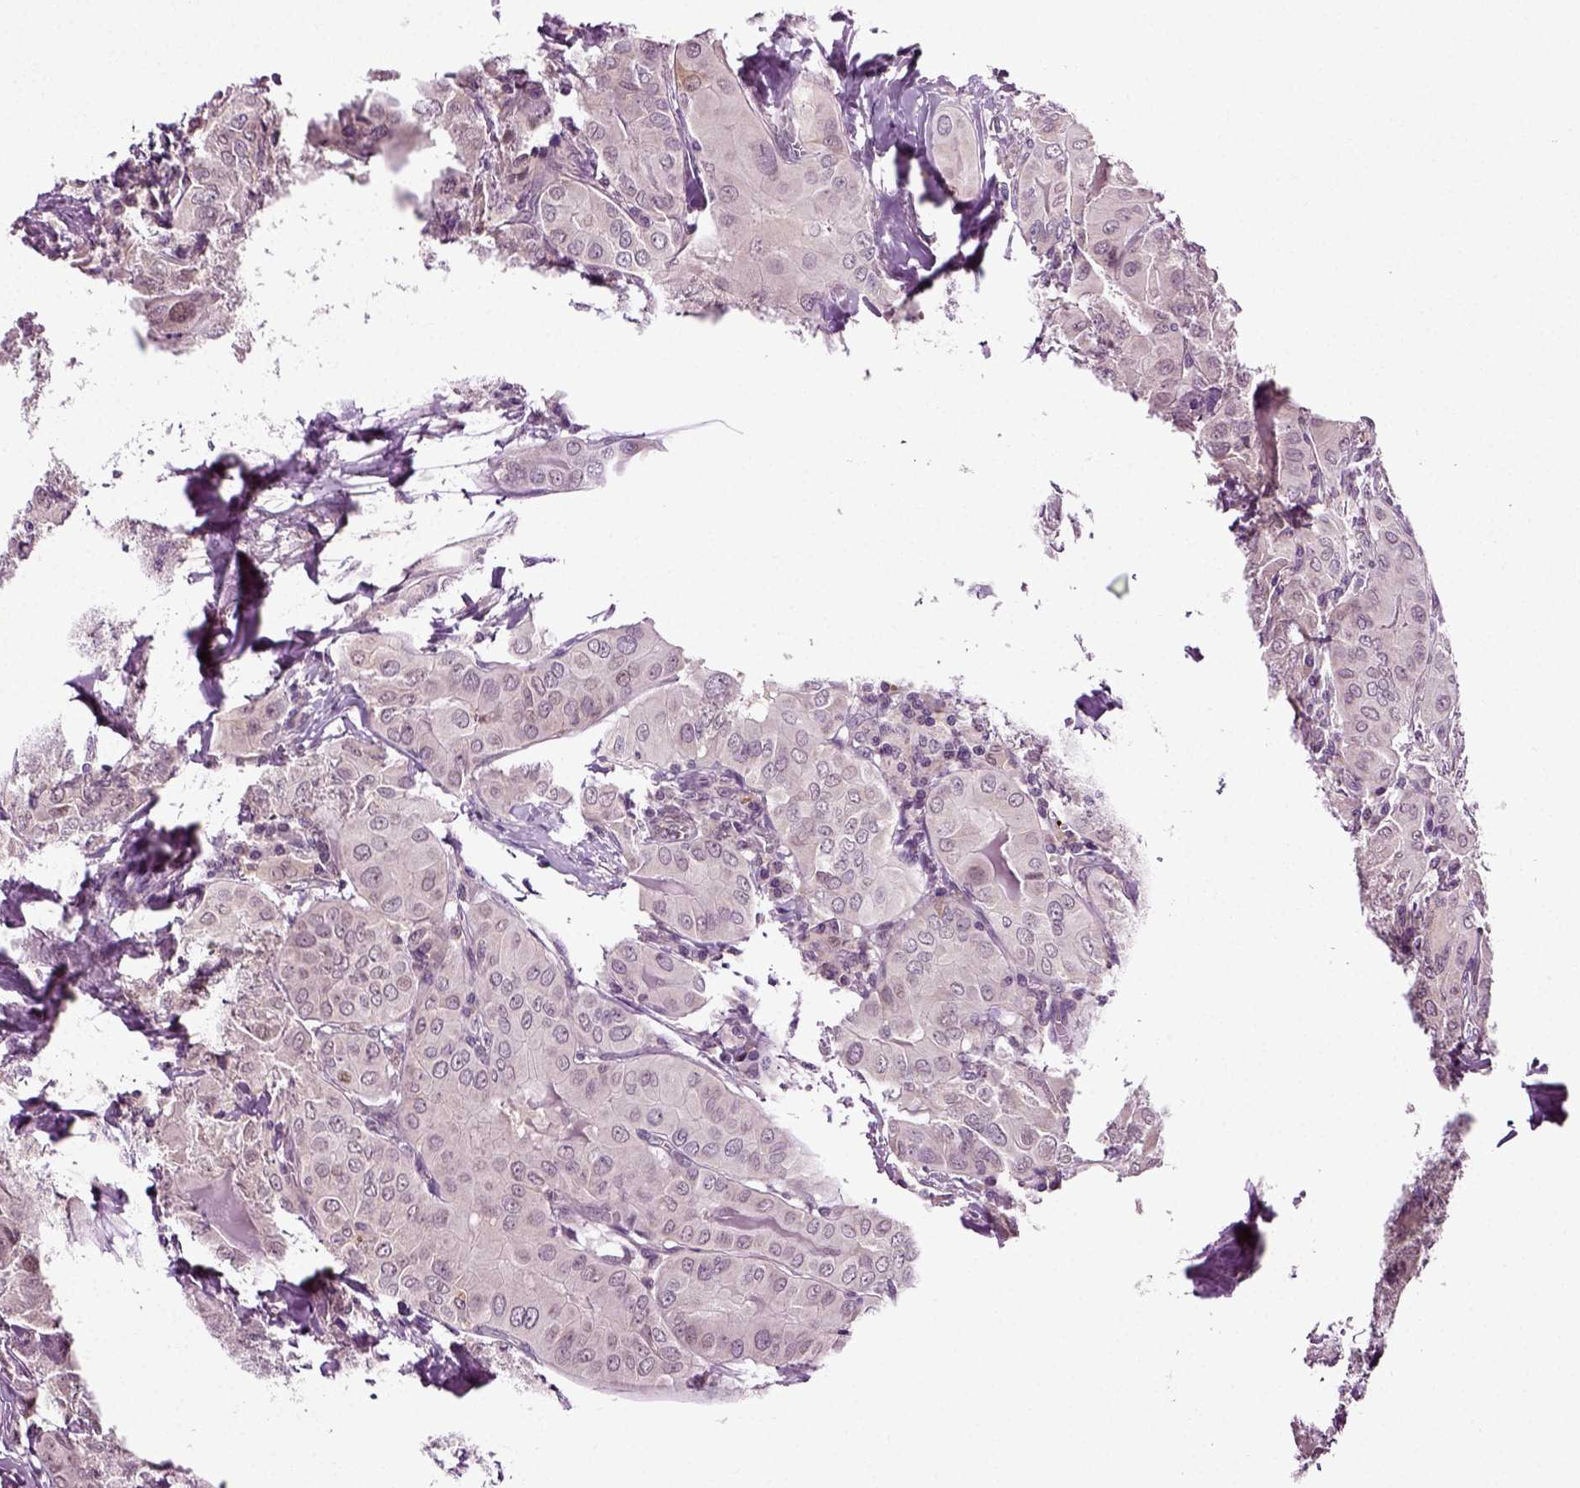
{"staining": {"intensity": "negative", "quantity": "none", "location": "none"}, "tissue": "thyroid cancer", "cell_type": "Tumor cells", "image_type": "cancer", "snomed": [{"axis": "morphology", "description": "Papillary adenocarcinoma, NOS"}, {"axis": "topography", "description": "Thyroid gland"}], "caption": "IHC of thyroid cancer shows no positivity in tumor cells.", "gene": "KNSTRN", "patient": {"sex": "female", "age": 37}}